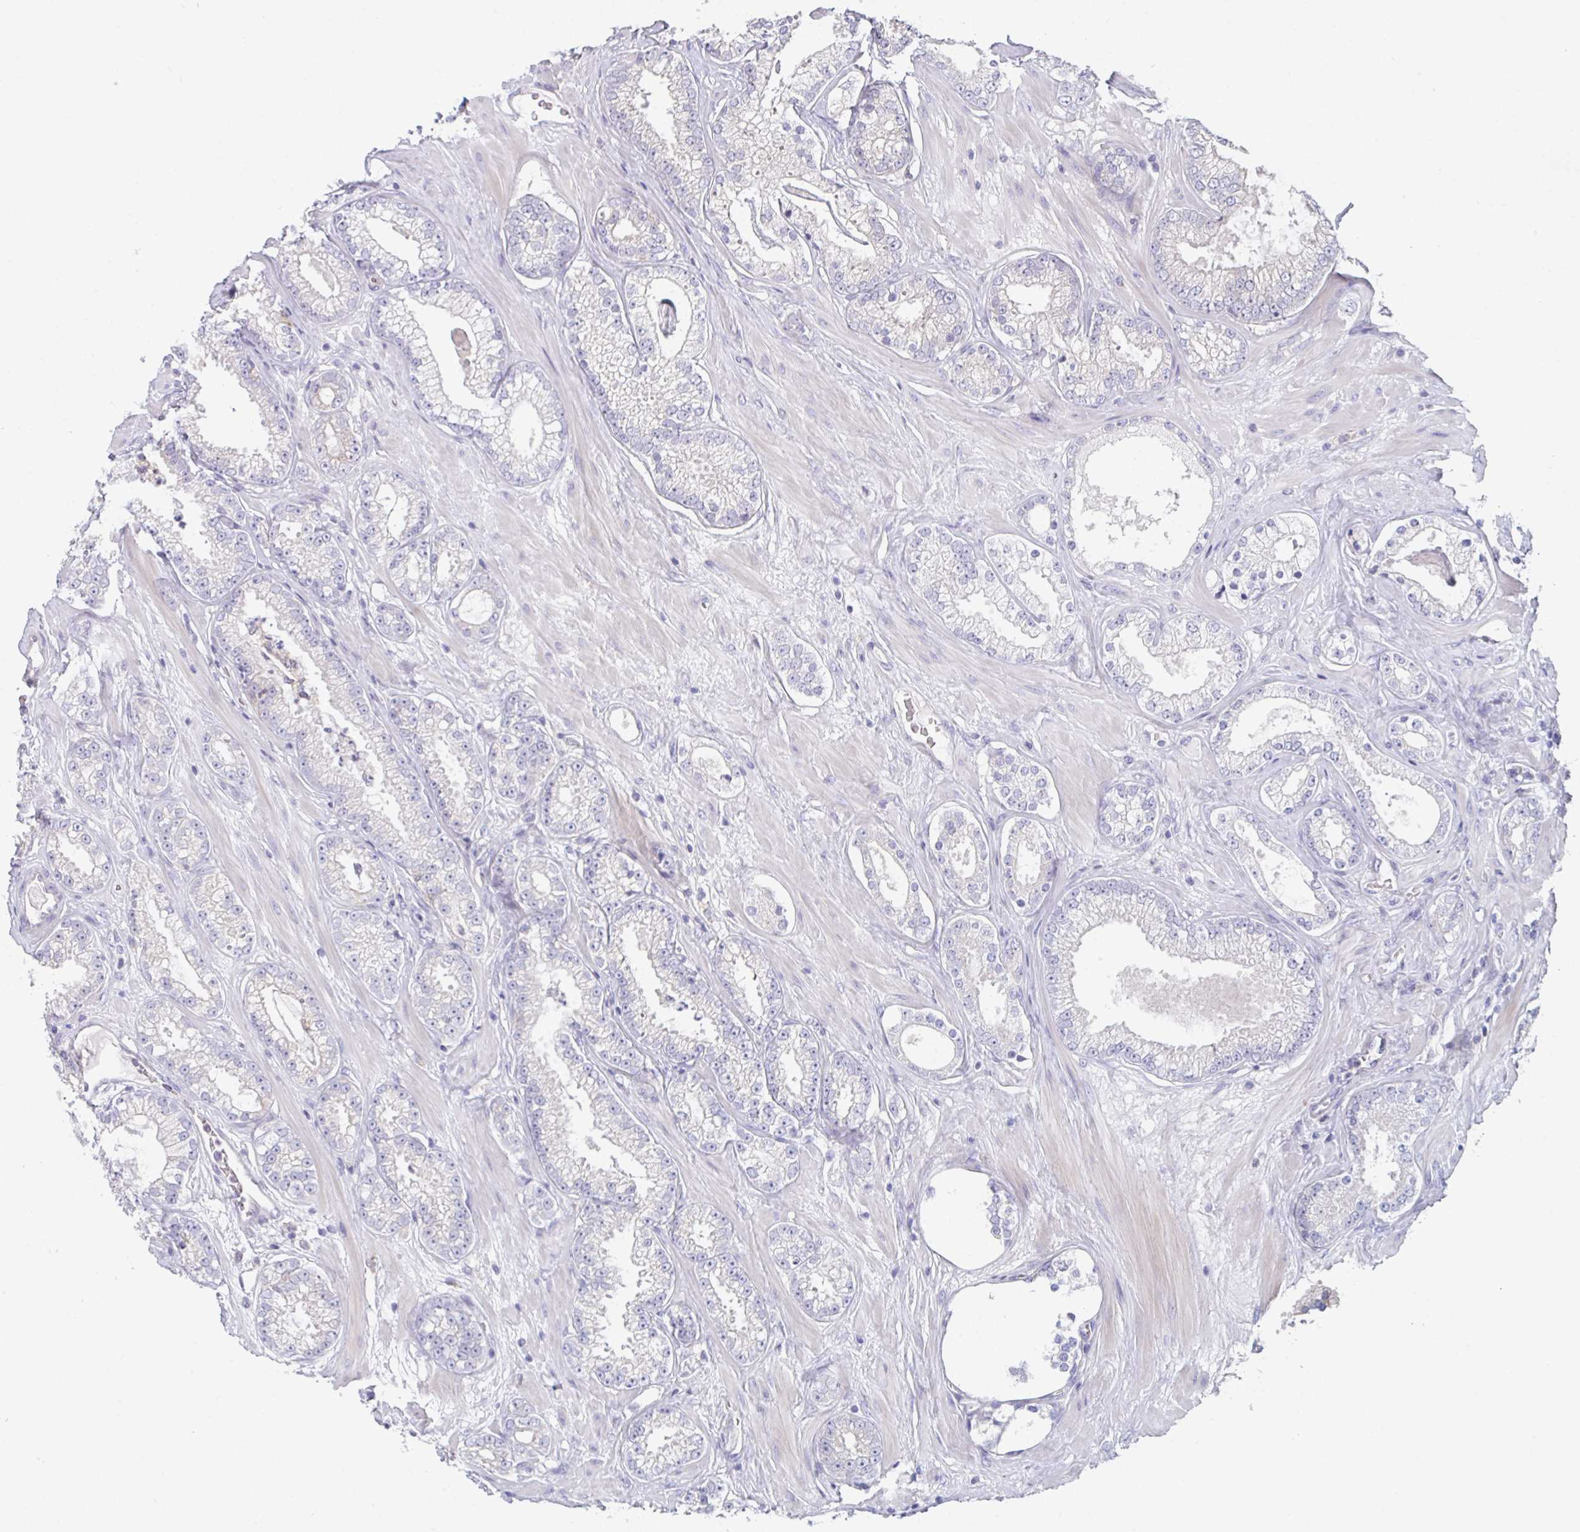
{"staining": {"intensity": "negative", "quantity": "none", "location": "none"}, "tissue": "prostate cancer", "cell_type": "Tumor cells", "image_type": "cancer", "snomed": [{"axis": "morphology", "description": "Adenocarcinoma, High grade"}, {"axis": "topography", "description": "Prostate"}], "caption": "Immunohistochemical staining of prostate adenocarcinoma (high-grade) displays no significant positivity in tumor cells.", "gene": "PTPRD", "patient": {"sex": "male", "age": 66}}